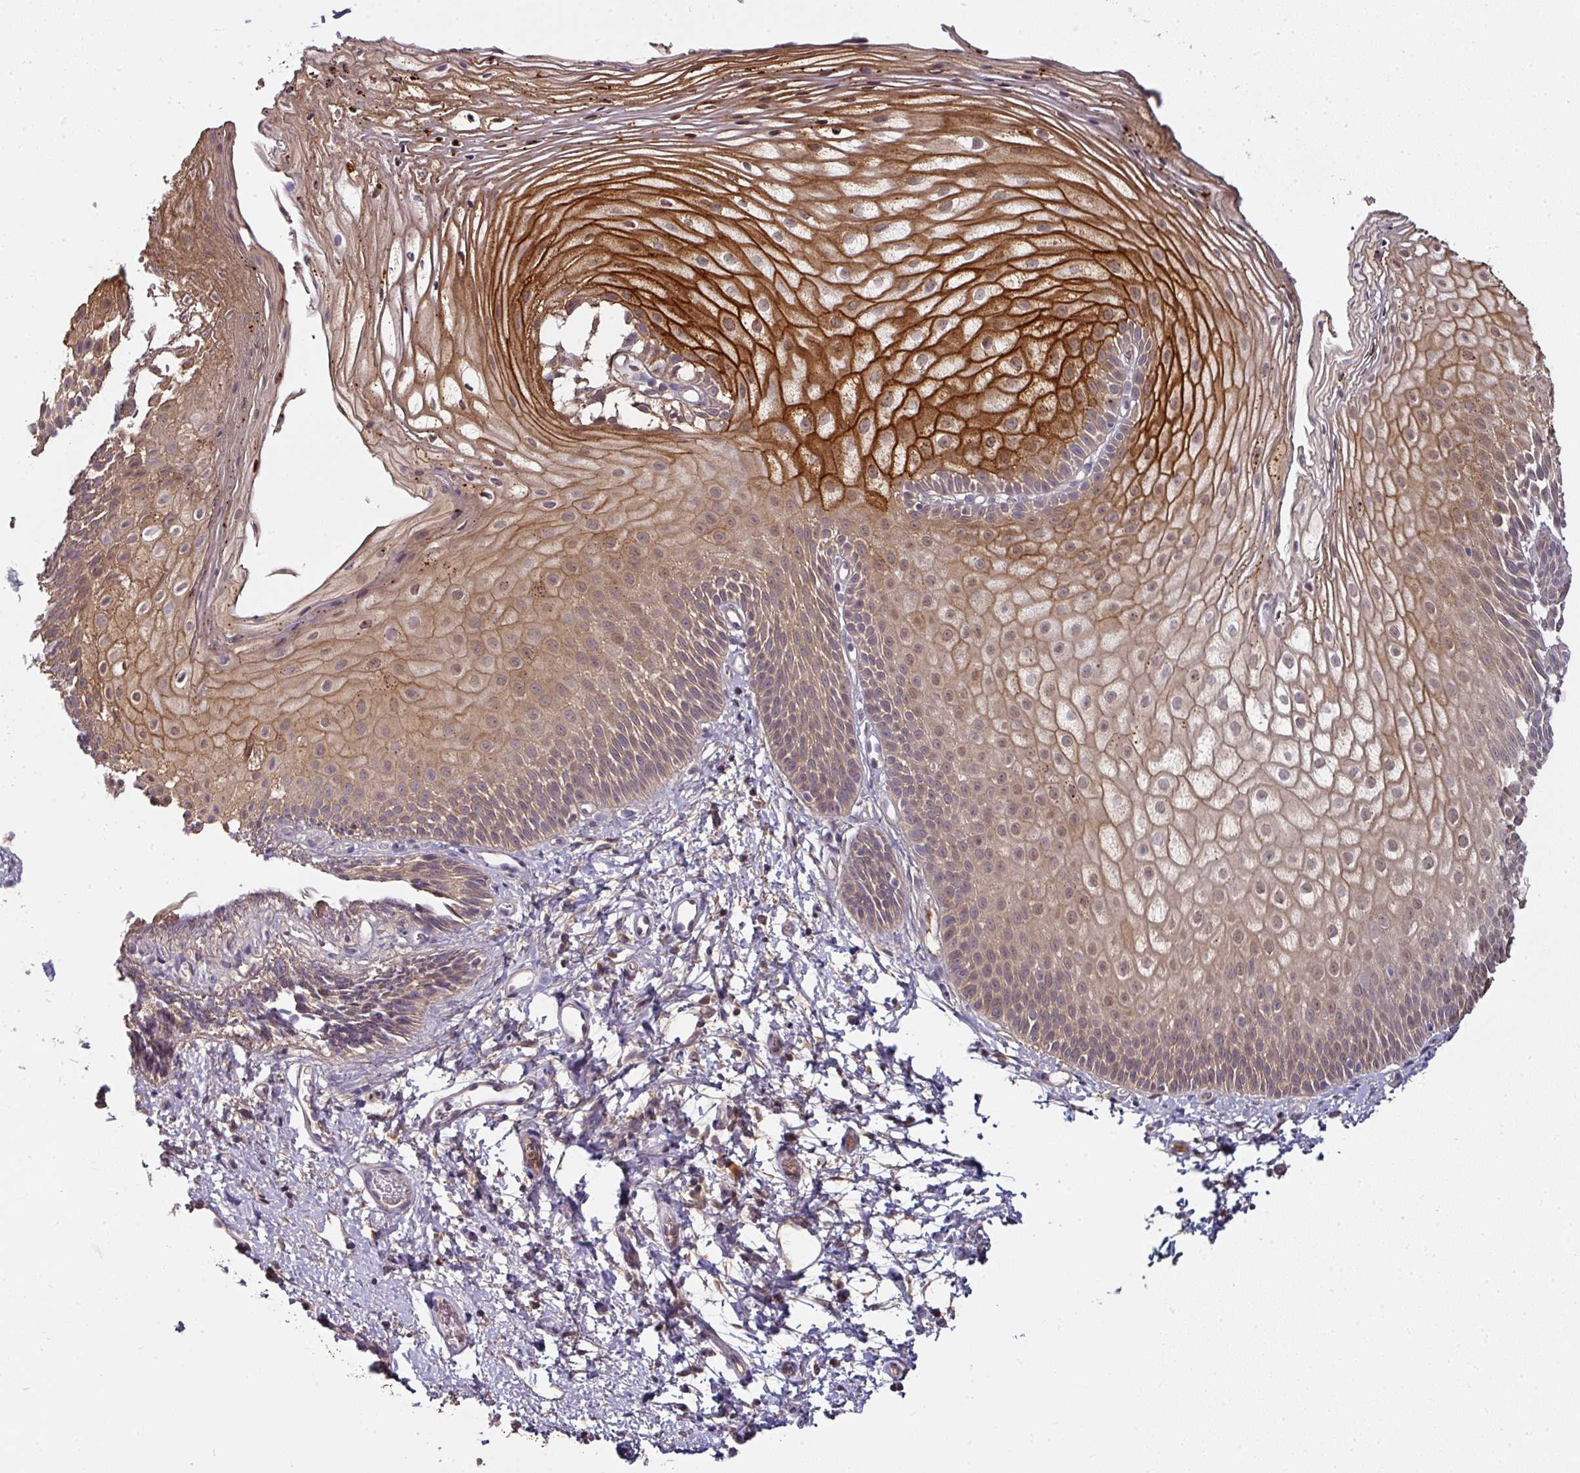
{"staining": {"intensity": "strong", "quantity": "<25%", "location": "cytoplasmic/membranous"}, "tissue": "skin", "cell_type": "Epidermal cells", "image_type": "normal", "snomed": [{"axis": "morphology", "description": "Normal tissue, NOS"}, {"axis": "topography", "description": "Anal"}], "caption": "Skin stained with a brown dye demonstrates strong cytoplasmic/membranous positive expression in about <25% of epidermal cells.", "gene": "CTDSP2", "patient": {"sex": "female", "age": 40}}